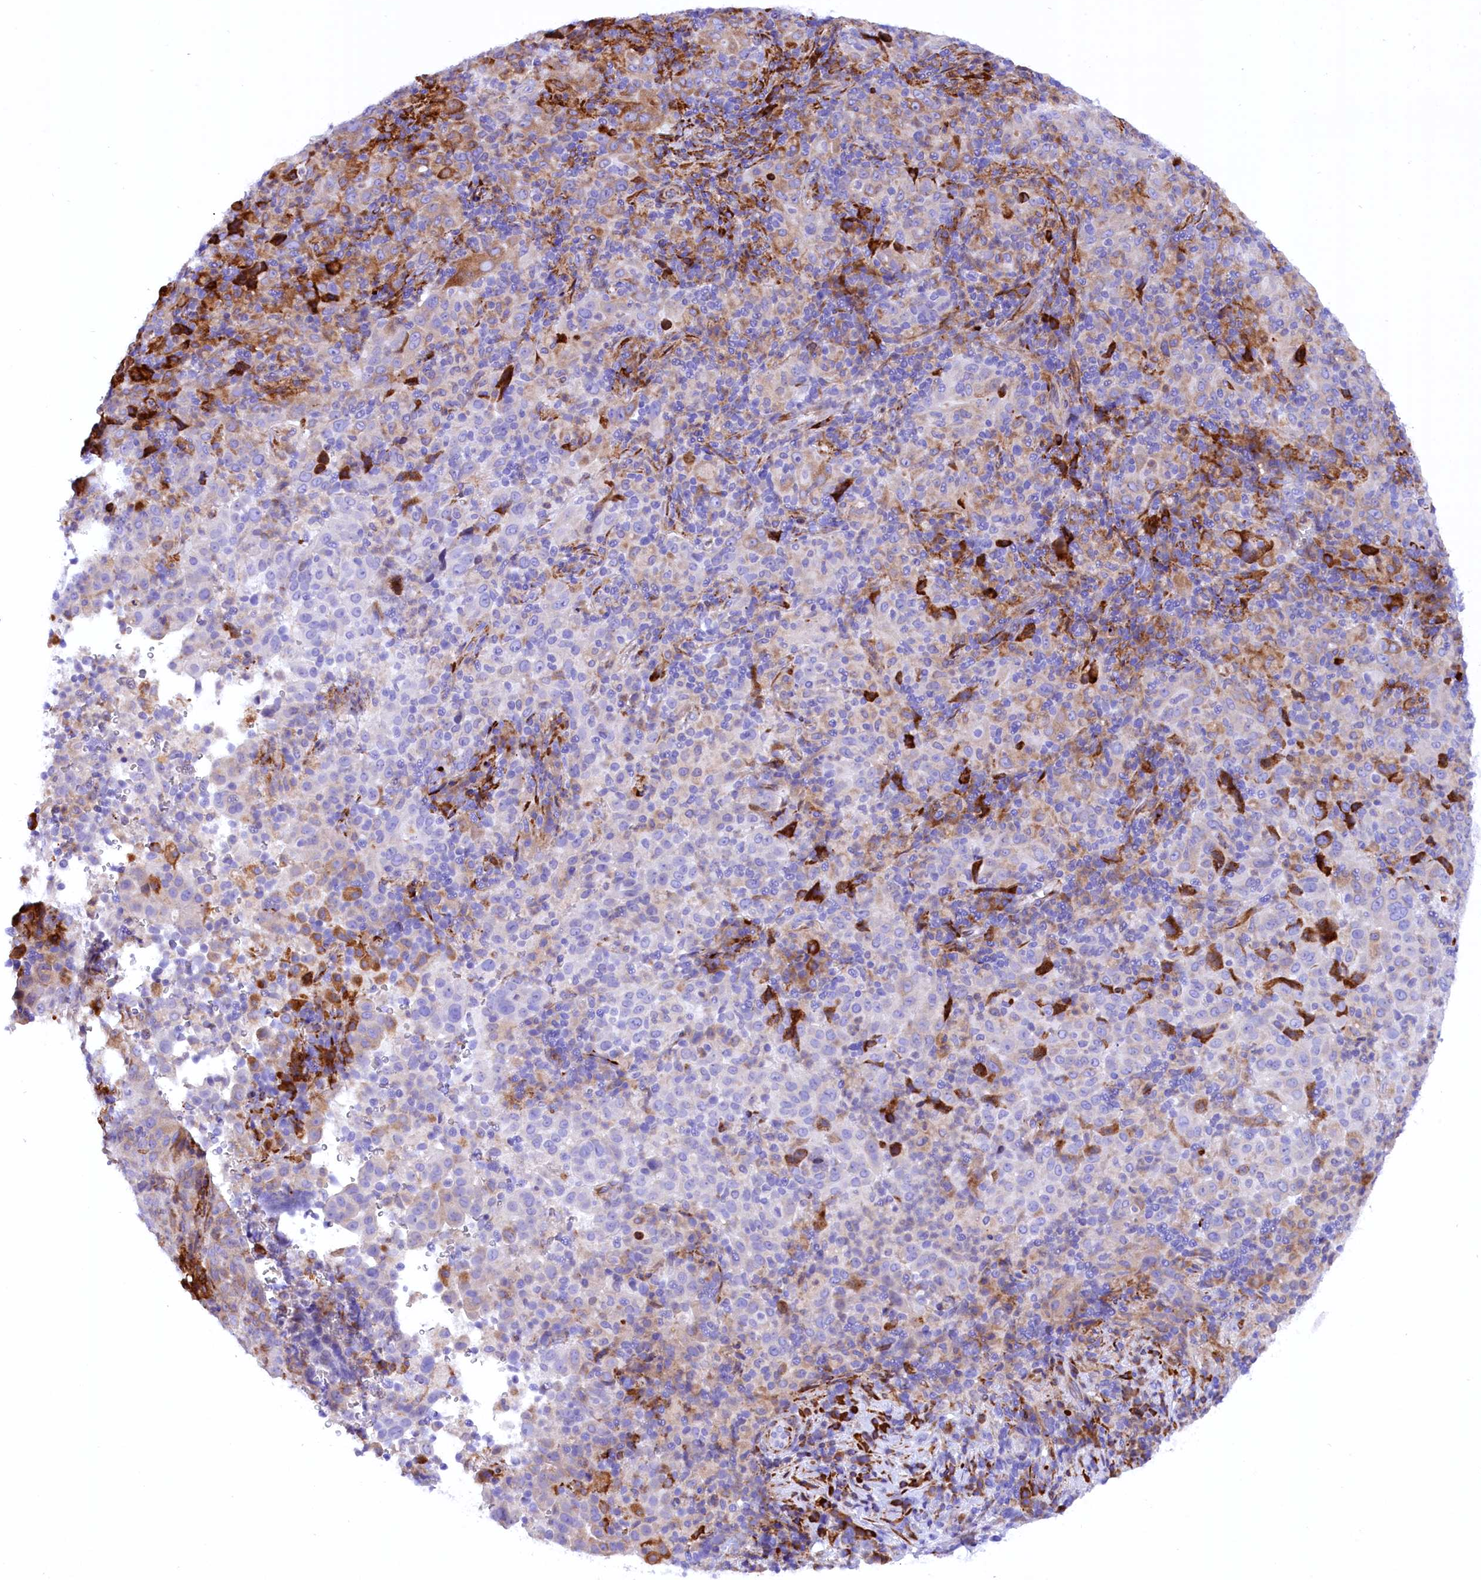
{"staining": {"intensity": "negative", "quantity": "none", "location": "none"}, "tissue": "pancreatic cancer", "cell_type": "Tumor cells", "image_type": "cancer", "snomed": [{"axis": "morphology", "description": "Adenocarcinoma, NOS"}, {"axis": "topography", "description": "Pancreas"}], "caption": "This is an immunohistochemistry (IHC) histopathology image of pancreatic cancer. There is no expression in tumor cells.", "gene": "CMTR2", "patient": {"sex": "male", "age": 63}}